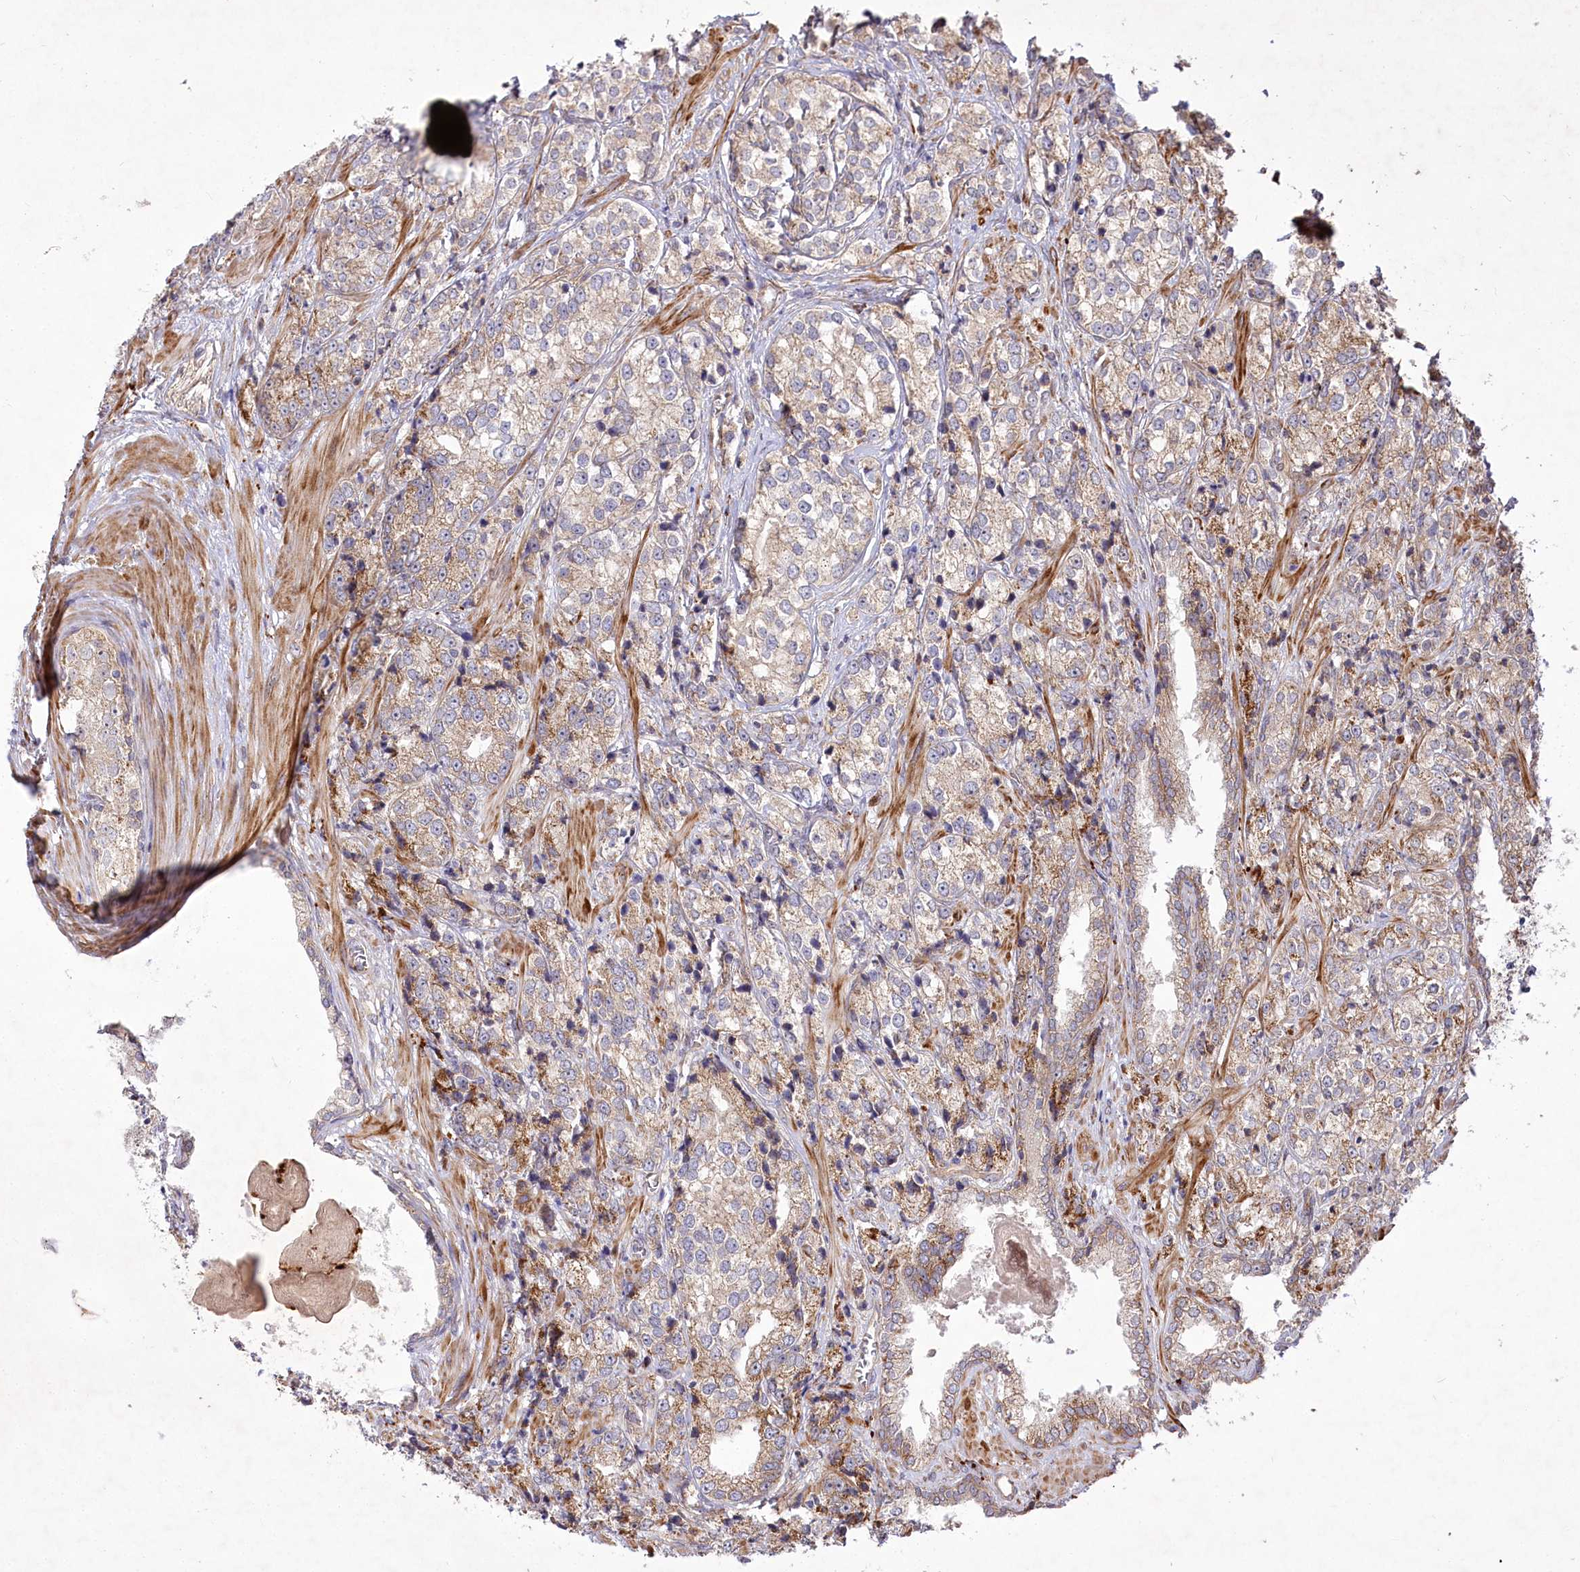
{"staining": {"intensity": "moderate", "quantity": ">75%", "location": "cytoplasmic/membranous"}, "tissue": "prostate cancer", "cell_type": "Tumor cells", "image_type": "cancer", "snomed": [{"axis": "morphology", "description": "Adenocarcinoma, High grade"}, {"axis": "topography", "description": "Prostate"}], "caption": "Prostate cancer stained for a protein shows moderate cytoplasmic/membranous positivity in tumor cells. The staining was performed using DAB, with brown indicating positive protein expression. Nuclei are stained blue with hematoxylin.", "gene": "PSTK", "patient": {"sex": "male", "age": 69}}